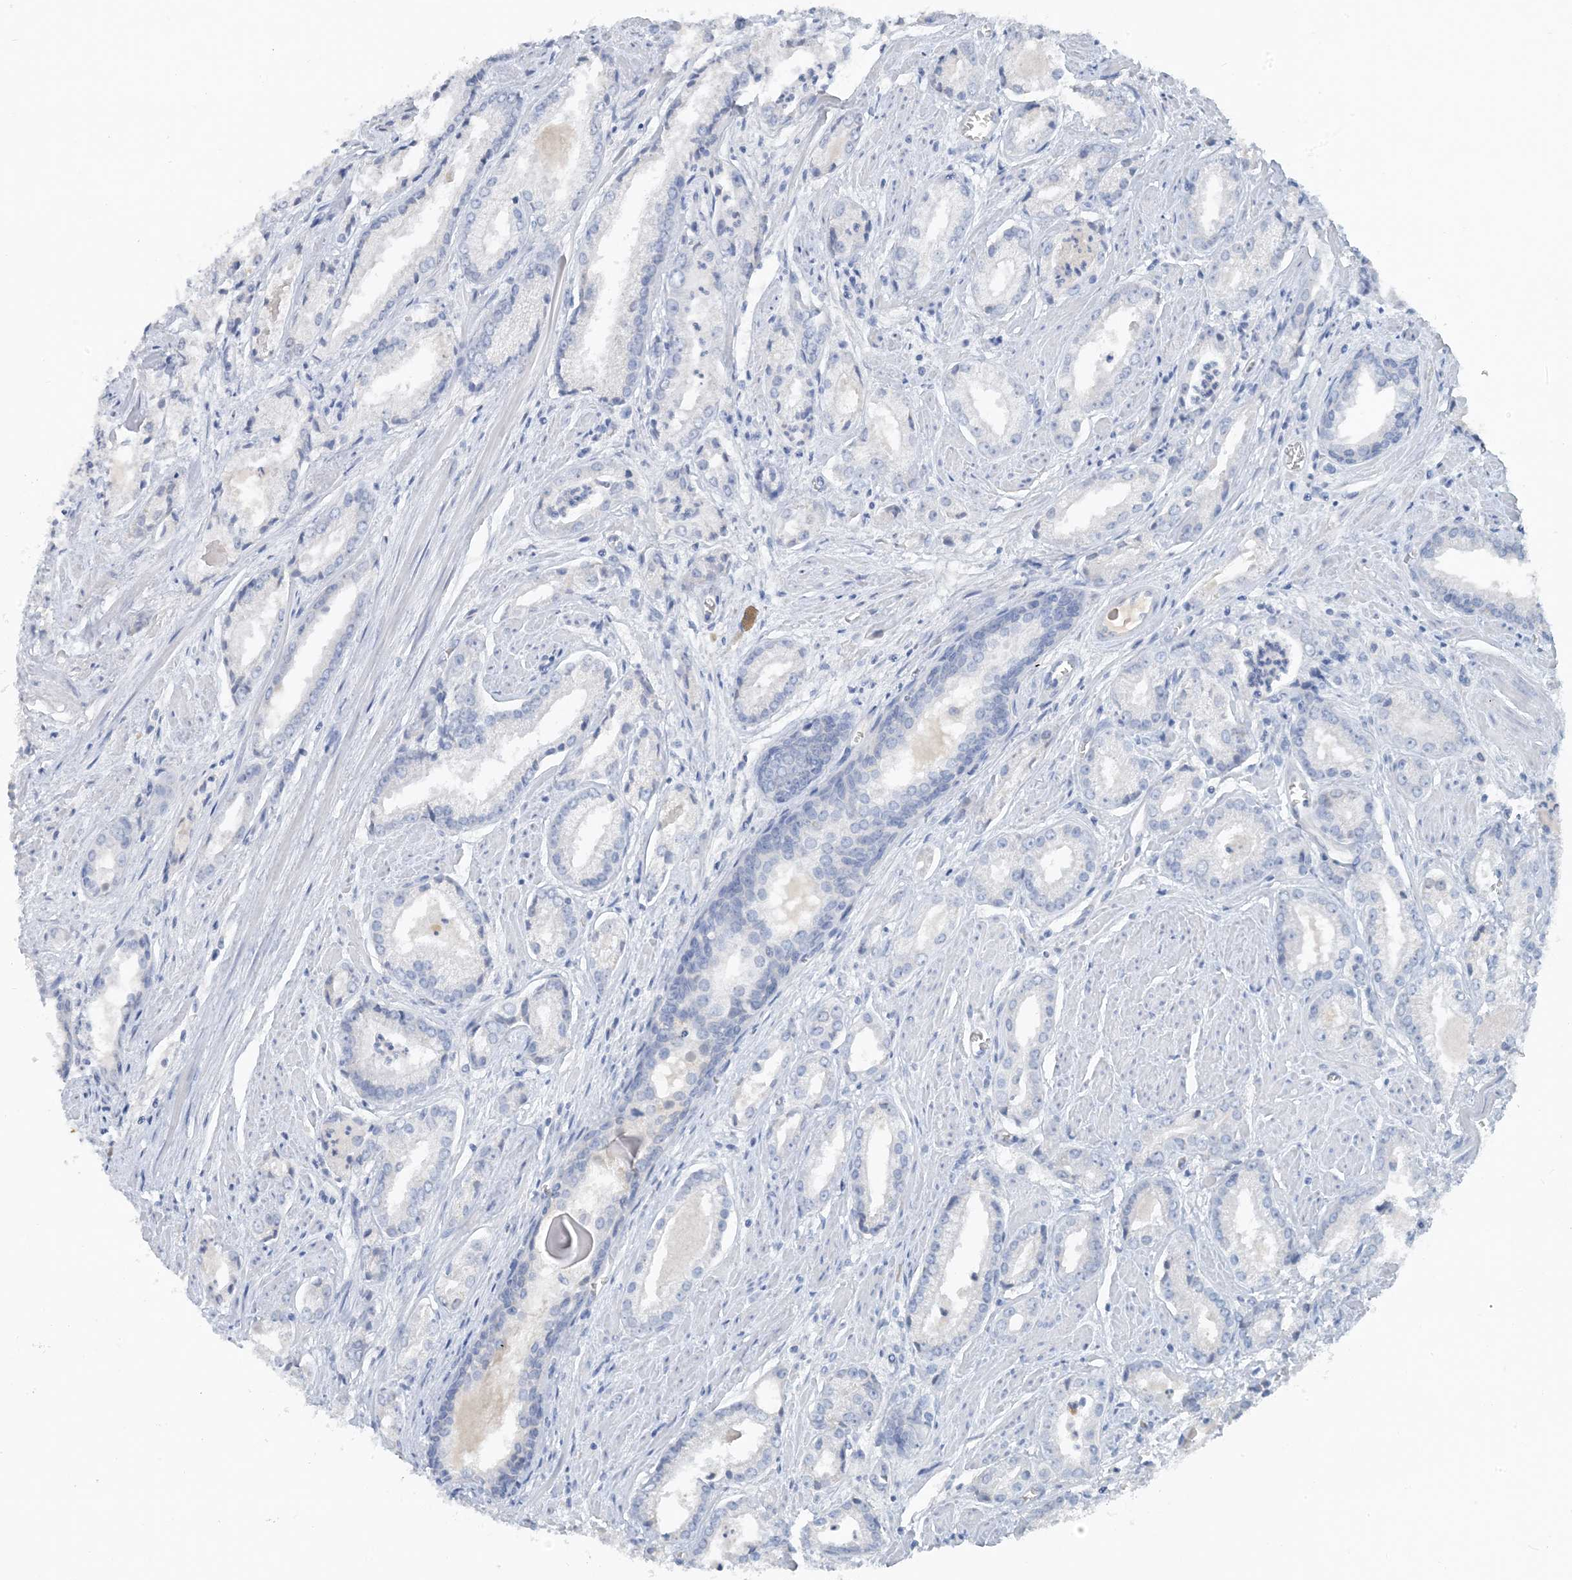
{"staining": {"intensity": "negative", "quantity": "none", "location": "none"}, "tissue": "prostate cancer", "cell_type": "Tumor cells", "image_type": "cancer", "snomed": [{"axis": "morphology", "description": "Adenocarcinoma, Low grade"}, {"axis": "topography", "description": "Prostate"}], "caption": "Immunohistochemical staining of prostate cancer (low-grade adenocarcinoma) shows no significant expression in tumor cells. The staining was performed using DAB to visualize the protein expression in brown, while the nuclei were stained in blue with hematoxylin (Magnification: 20x).", "gene": "CTRL", "patient": {"sex": "male", "age": 54}}